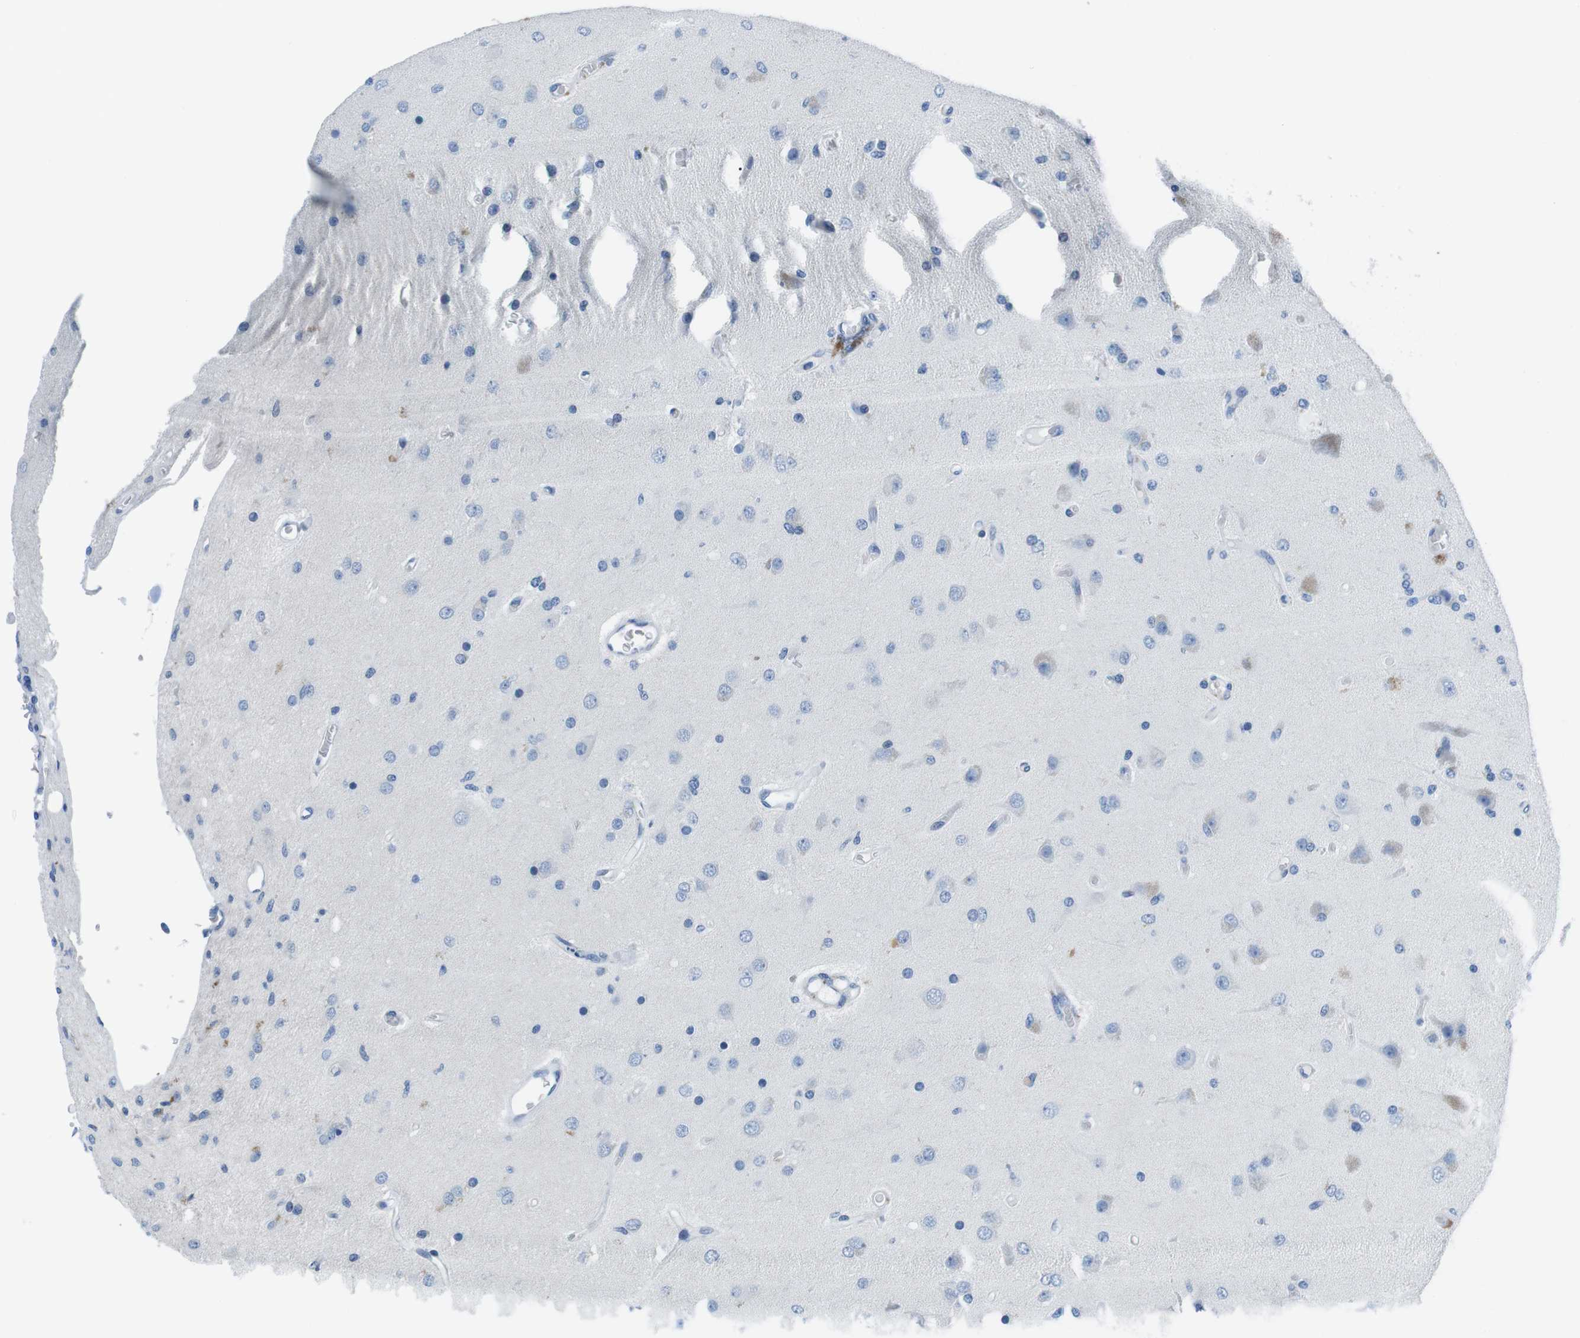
{"staining": {"intensity": "negative", "quantity": "none", "location": "none"}, "tissue": "glioma", "cell_type": "Tumor cells", "image_type": "cancer", "snomed": [{"axis": "morphology", "description": "Normal tissue, NOS"}, {"axis": "morphology", "description": "Glioma, malignant, High grade"}, {"axis": "topography", "description": "Cerebral cortex"}], "caption": "Immunohistochemistry of high-grade glioma (malignant) displays no positivity in tumor cells. The staining is performed using DAB brown chromogen with nuclei counter-stained in using hematoxylin.", "gene": "MUC2", "patient": {"sex": "male", "age": 77}}